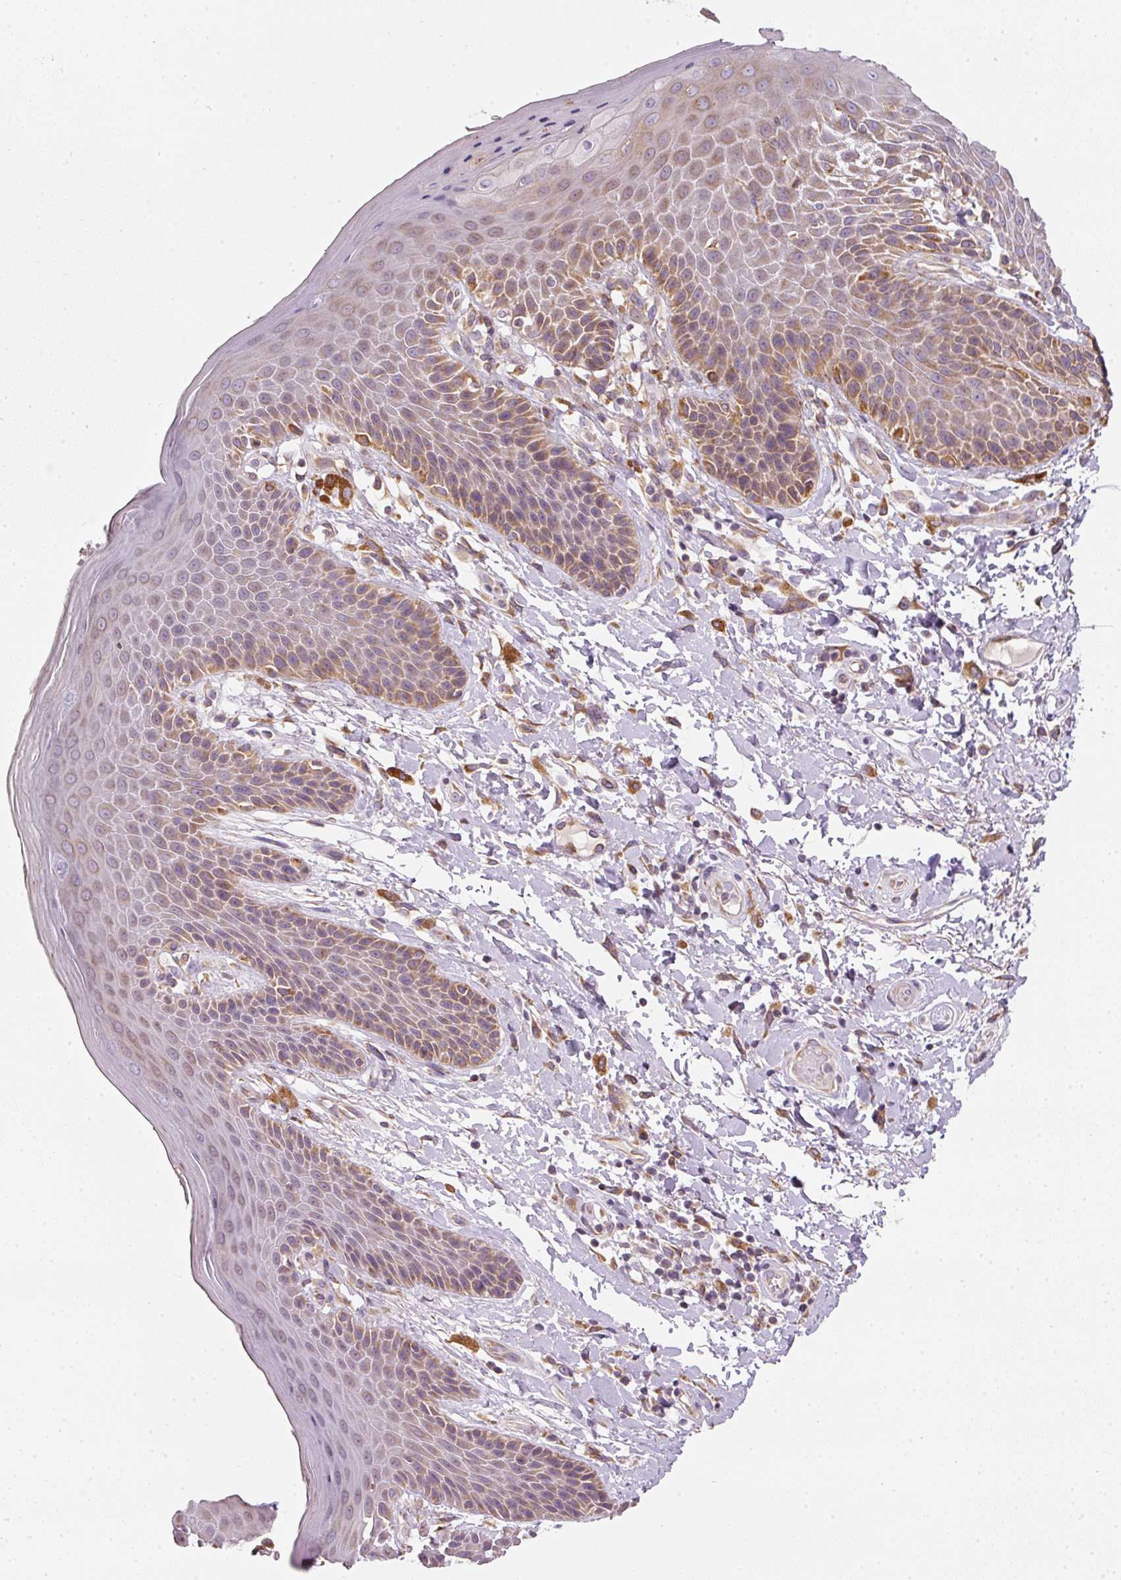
{"staining": {"intensity": "moderate", "quantity": "25%-75%", "location": "cytoplasmic/membranous"}, "tissue": "skin", "cell_type": "Epidermal cells", "image_type": "normal", "snomed": [{"axis": "morphology", "description": "Normal tissue, NOS"}, {"axis": "topography", "description": "Peripheral nerve tissue"}], "caption": "This micrograph displays IHC staining of normal human skin, with medium moderate cytoplasmic/membranous expression in about 25%-75% of epidermal cells.", "gene": "MORN4", "patient": {"sex": "male", "age": 51}}